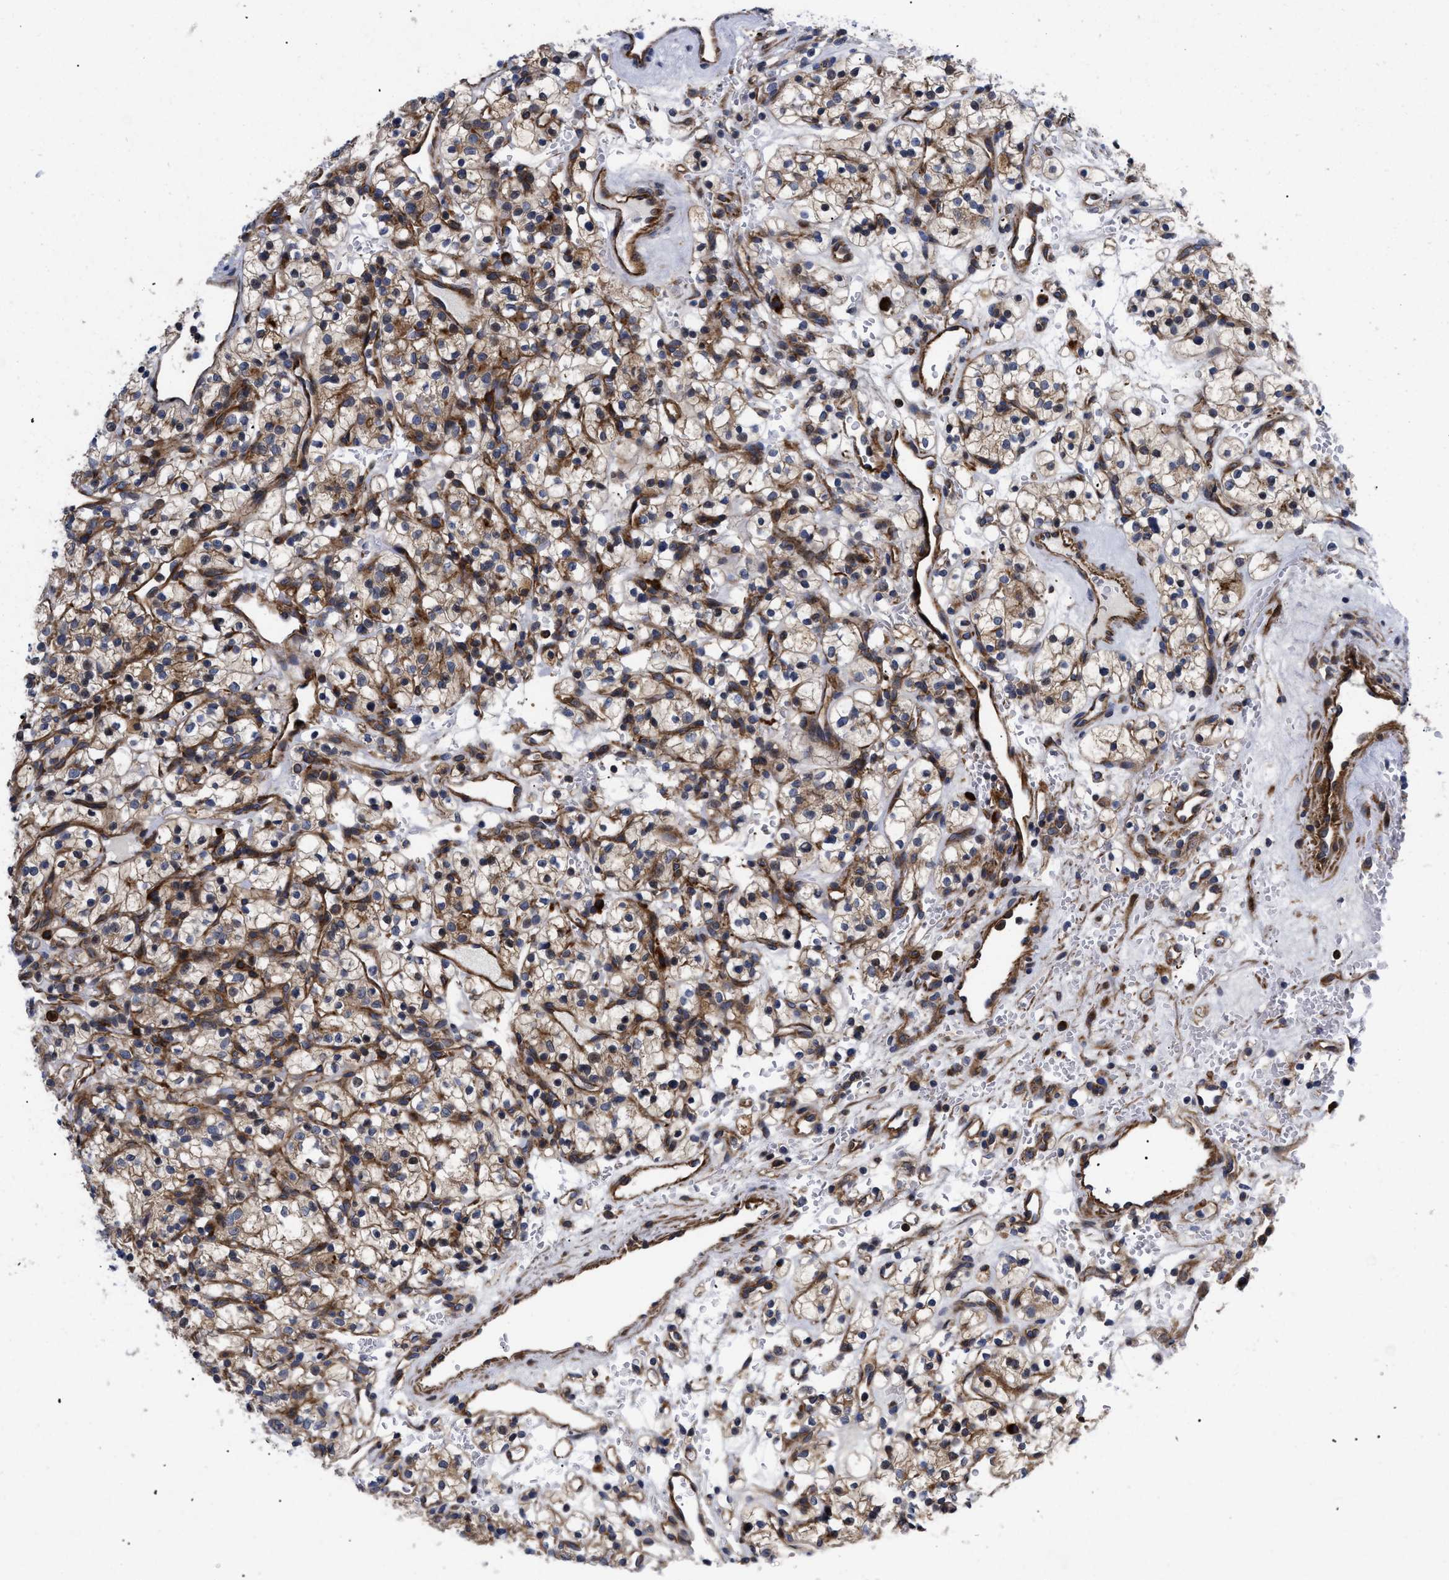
{"staining": {"intensity": "moderate", "quantity": ">75%", "location": "cytoplasmic/membranous"}, "tissue": "renal cancer", "cell_type": "Tumor cells", "image_type": "cancer", "snomed": [{"axis": "morphology", "description": "Adenocarcinoma, NOS"}, {"axis": "topography", "description": "Kidney"}], "caption": "Immunohistochemical staining of human renal adenocarcinoma shows moderate cytoplasmic/membranous protein positivity in approximately >75% of tumor cells.", "gene": "SPAST", "patient": {"sex": "female", "age": 57}}